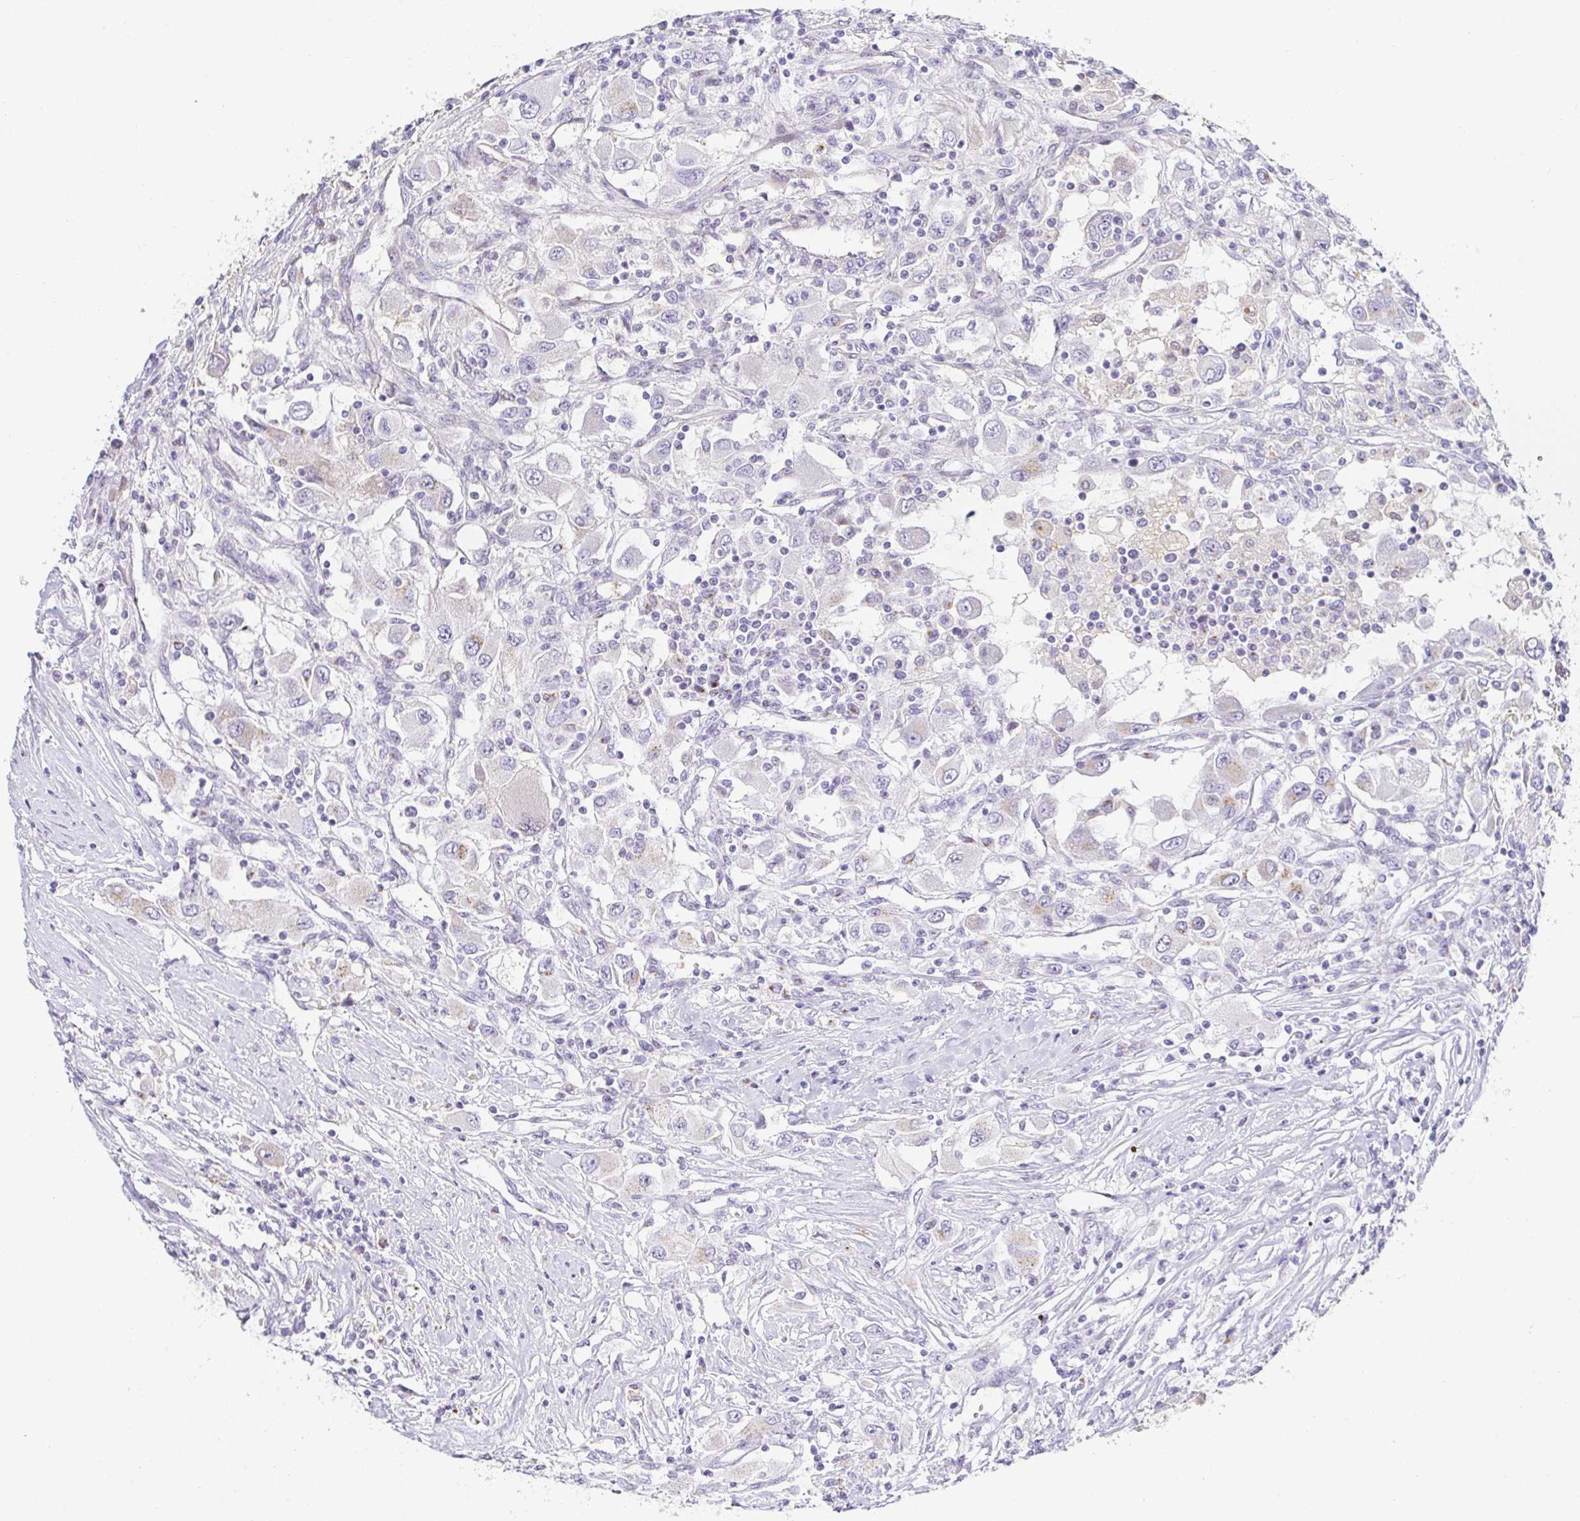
{"staining": {"intensity": "negative", "quantity": "none", "location": "none"}, "tissue": "renal cancer", "cell_type": "Tumor cells", "image_type": "cancer", "snomed": [{"axis": "morphology", "description": "Adenocarcinoma, NOS"}, {"axis": "topography", "description": "Kidney"}], "caption": "Histopathology image shows no significant protein staining in tumor cells of renal cancer. The staining is performed using DAB (3,3'-diaminobenzidine) brown chromogen with nuclei counter-stained in using hematoxylin.", "gene": "OR51D1", "patient": {"sex": "female", "age": 67}}